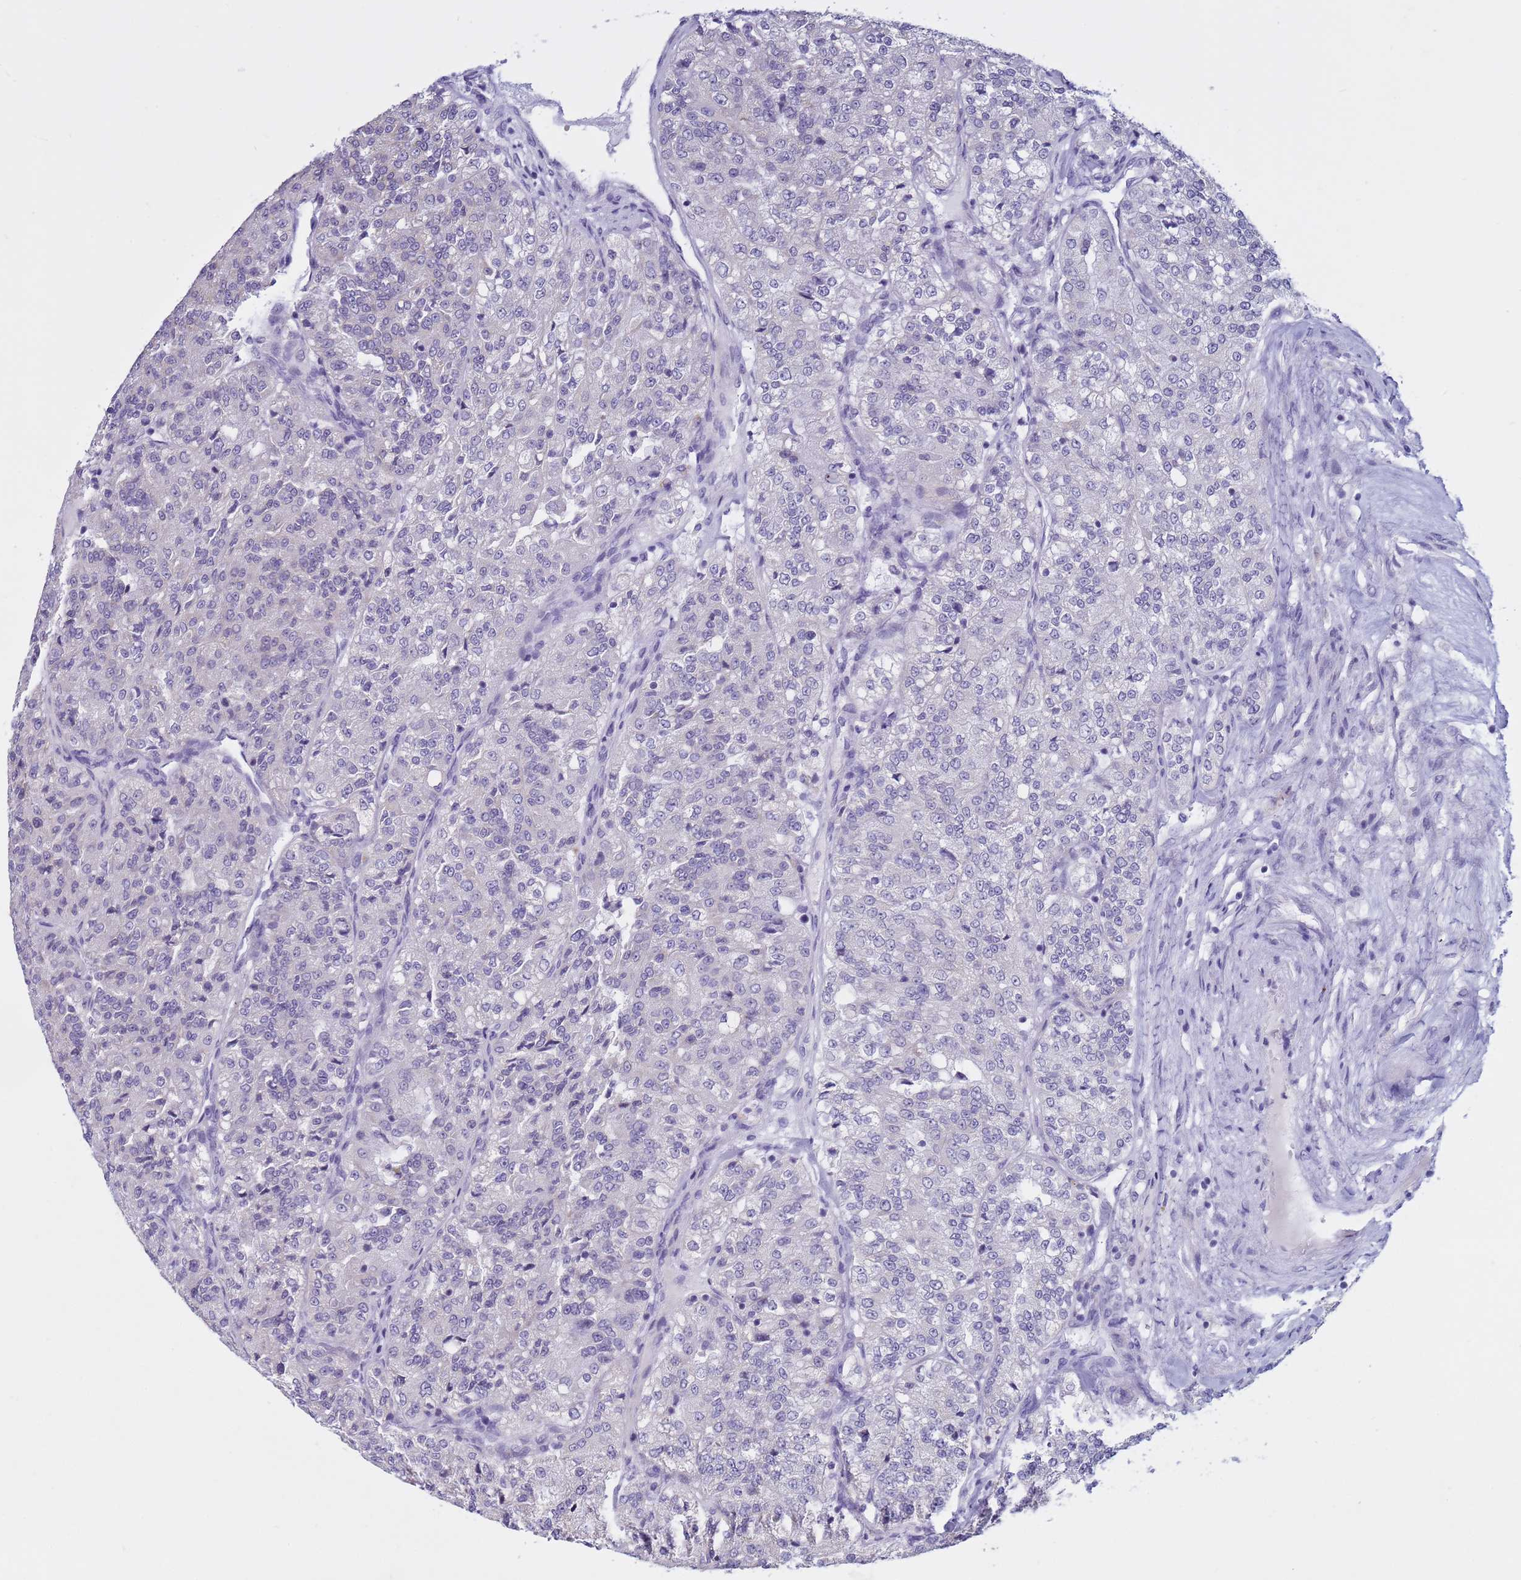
{"staining": {"intensity": "negative", "quantity": "none", "location": "none"}, "tissue": "renal cancer", "cell_type": "Tumor cells", "image_type": "cancer", "snomed": [{"axis": "morphology", "description": "Adenocarcinoma, NOS"}, {"axis": "topography", "description": "Kidney"}], "caption": "Renal cancer (adenocarcinoma) stained for a protein using immunohistochemistry (IHC) displays no staining tumor cells.", "gene": "CDK2AP2", "patient": {"sex": "female", "age": 63}}